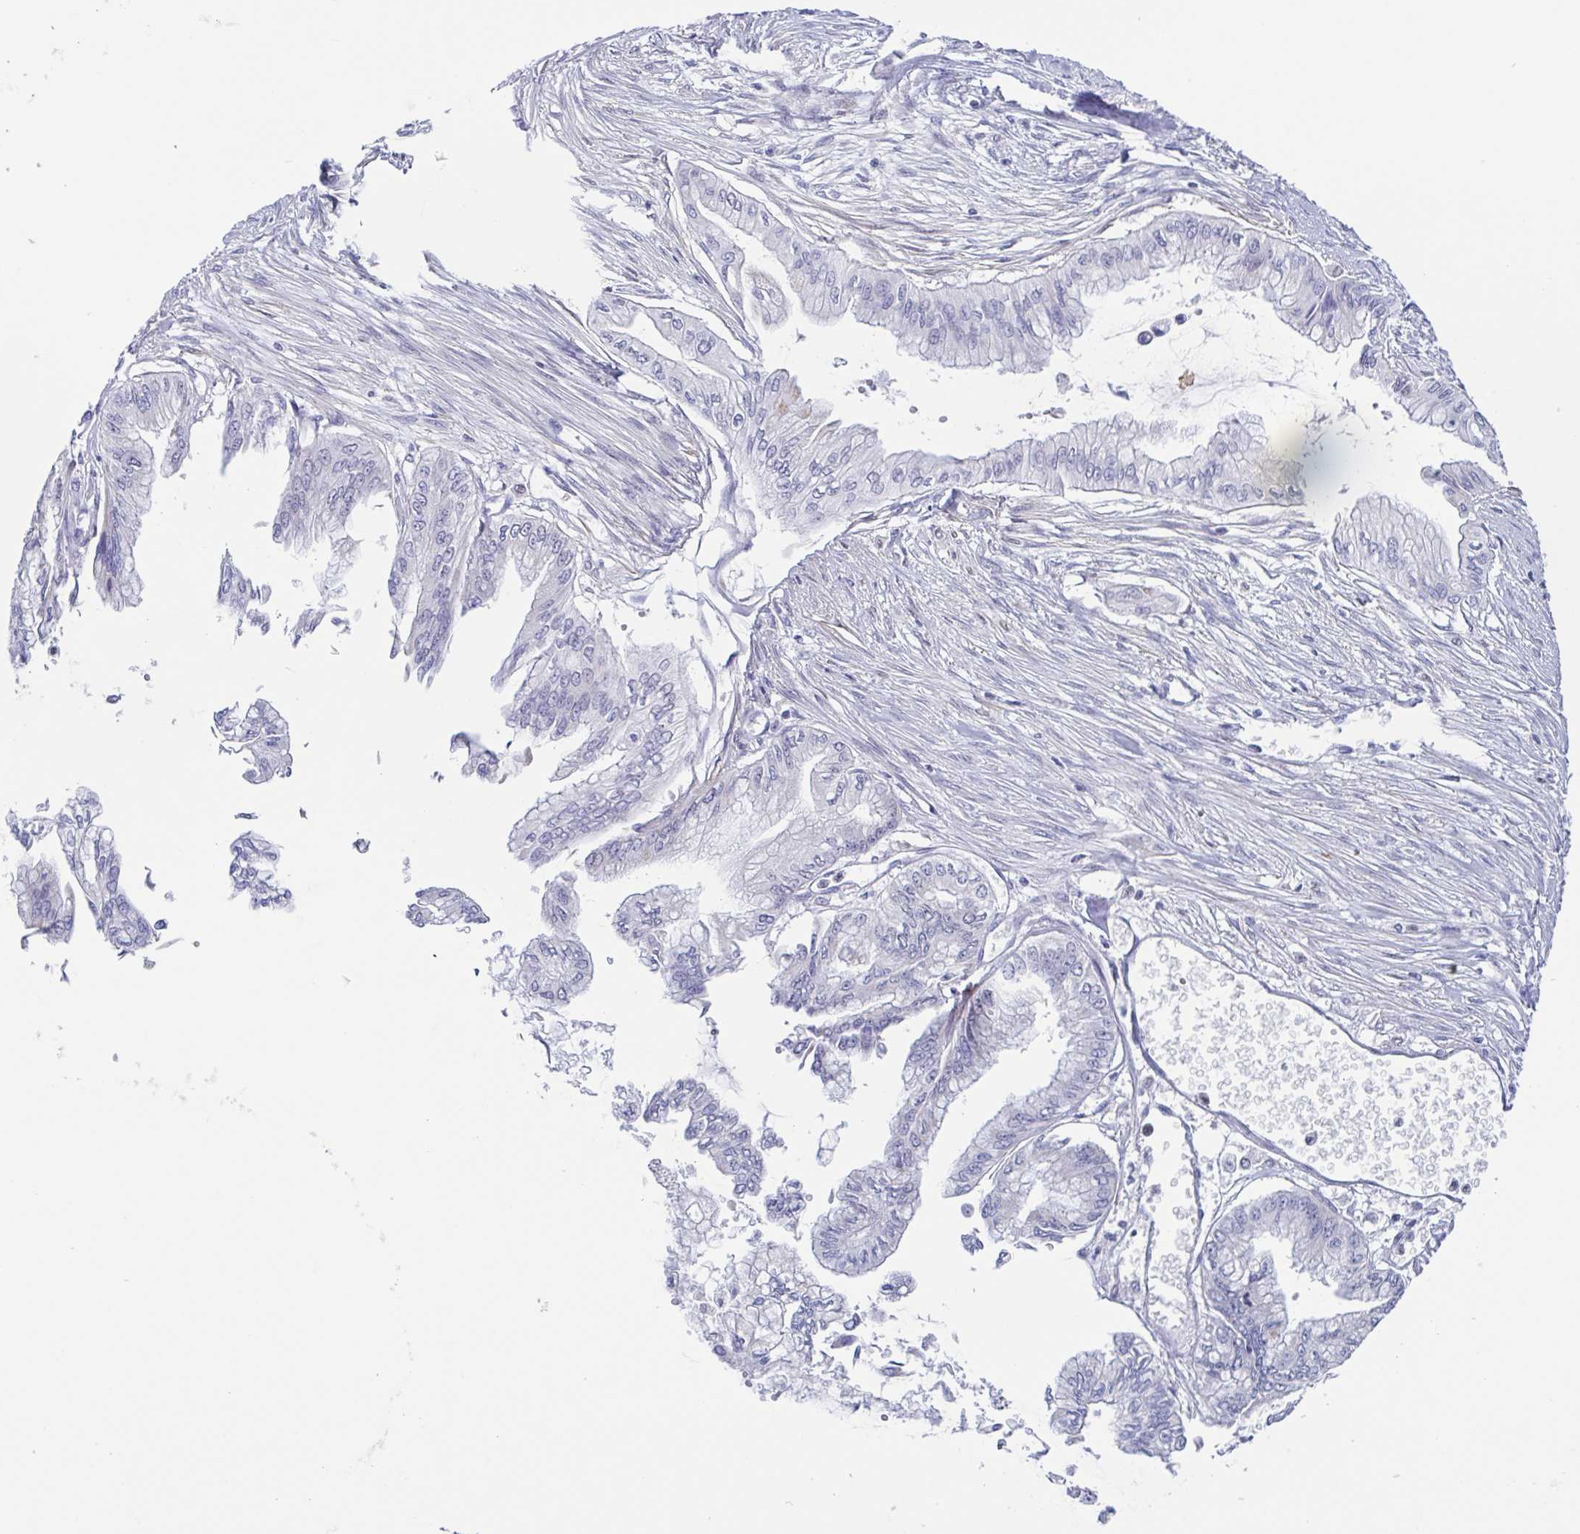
{"staining": {"intensity": "negative", "quantity": "none", "location": "none"}, "tissue": "pancreatic cancer", "cell_type": "Tumor cells", "image_type": "cancer", "snomed": [{"axis": "morphology", "description": "Adenocarcinoma, NOS"}, {"axis": "topography", "description": "Pancreas"}], "caption": "Immunohistochemistry photomicrograph of neoplastic tissue: pancreatic cancer (adenocarcinoma) stained with DAB (3,3'-diaminobenzidine) displays no significant protein positivity in tumor cells.", "gene": "PBOV1", "patient": {"sex": "female", "age": 68}}